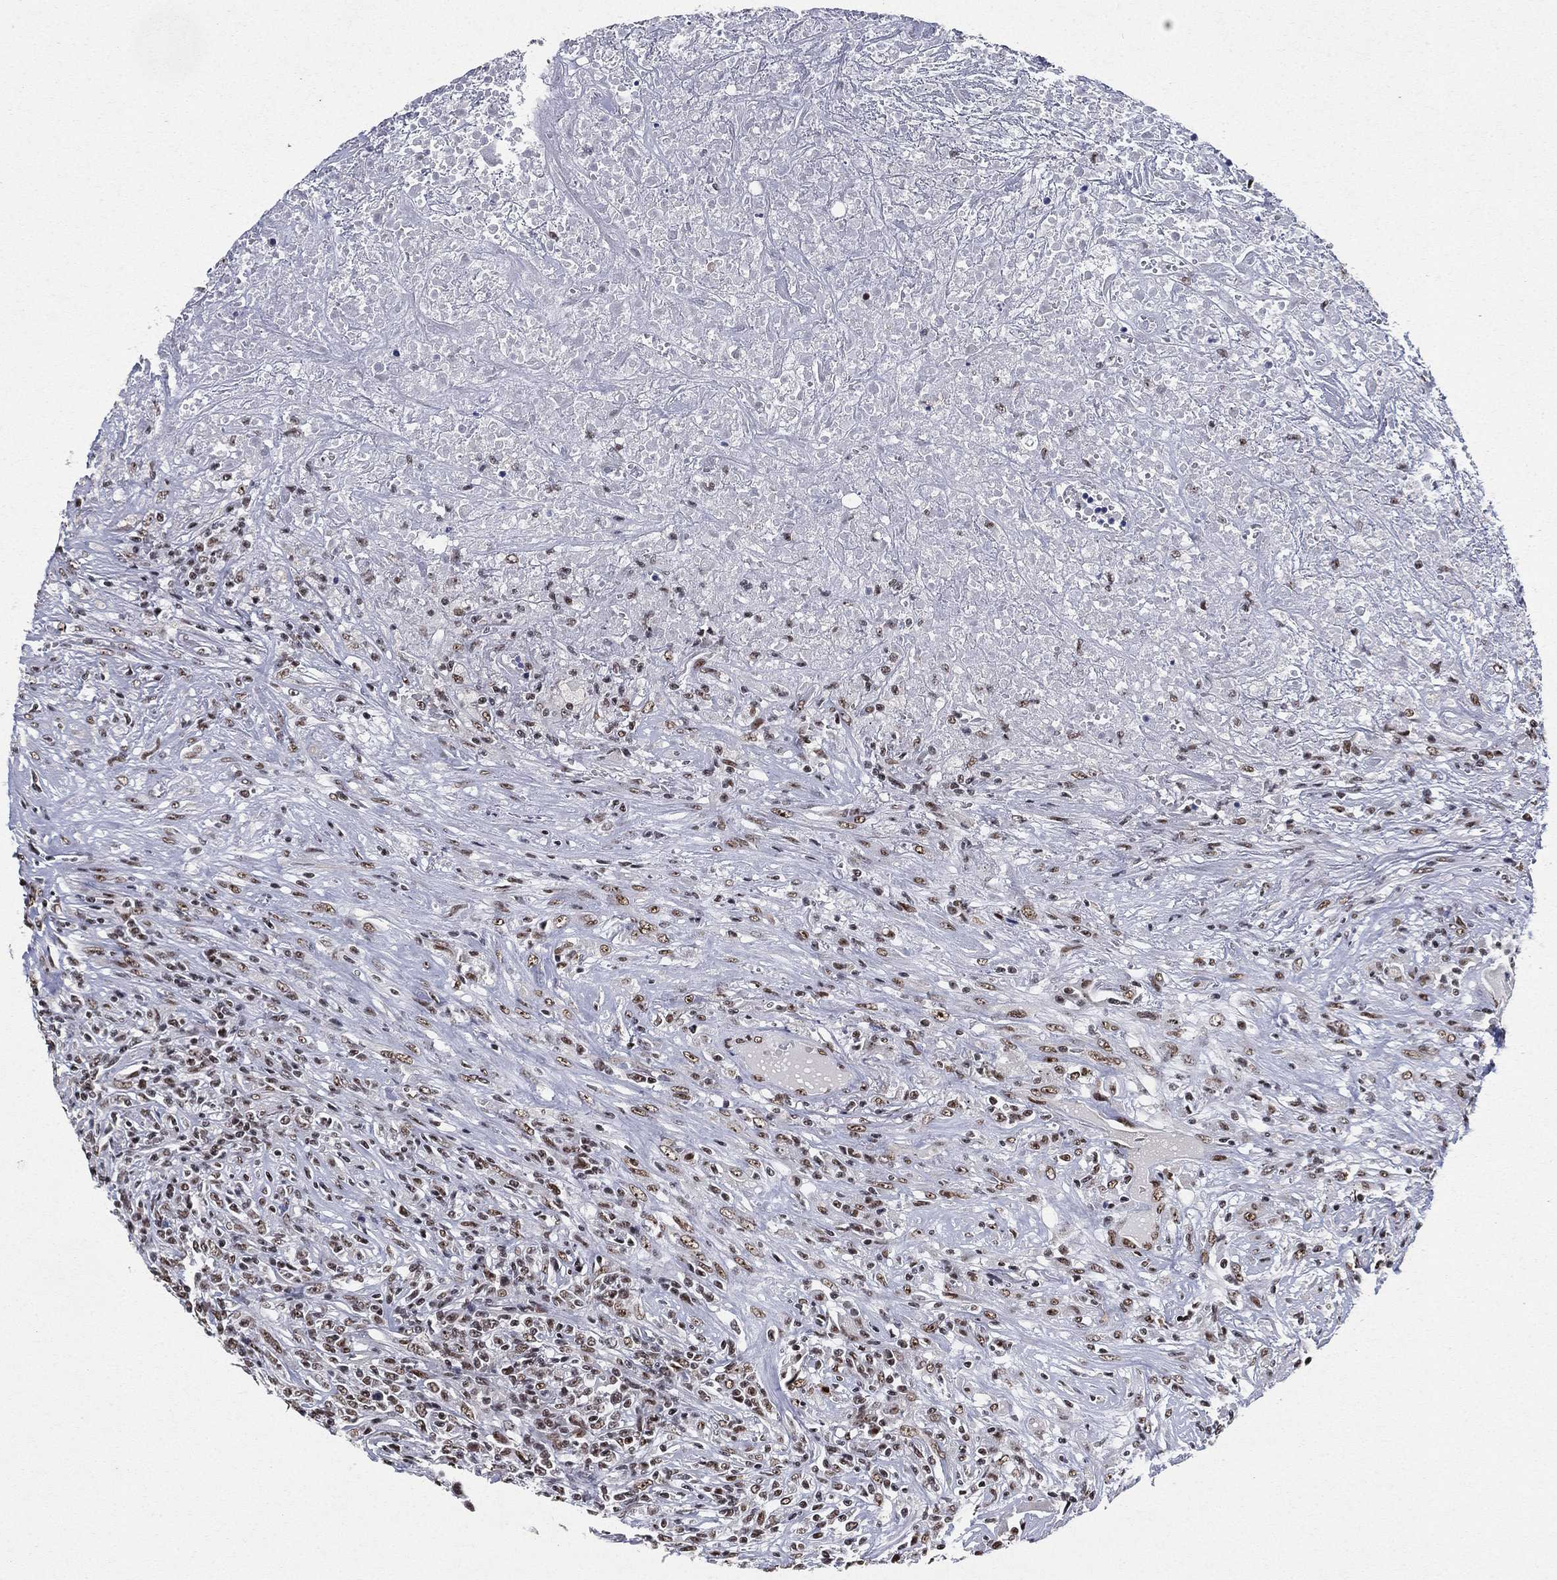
{"staining": {"intensity": "moderate", "quantity": "25%-75%", "location": "nuclear"}, "tissue": "lymphoma", "cell_type": "Tumor cells", "image_type": "cancer", "snomed": [{"axis": "morphology", "description": "Malignant lymphoma, non-Hodgkin's type, High grade"}, {"axis": "topography", "description": "Lung"}], "caption": "Immunohistochemical staining of human malignant lymphoma, non-Hodgkin's type (high-grade) displays medium levels of moderate nuclear protein staining in approximately 25%-75% of tumor cells.", "gene": "DDX27", "patient": {"sex": "male", "age": 79}}